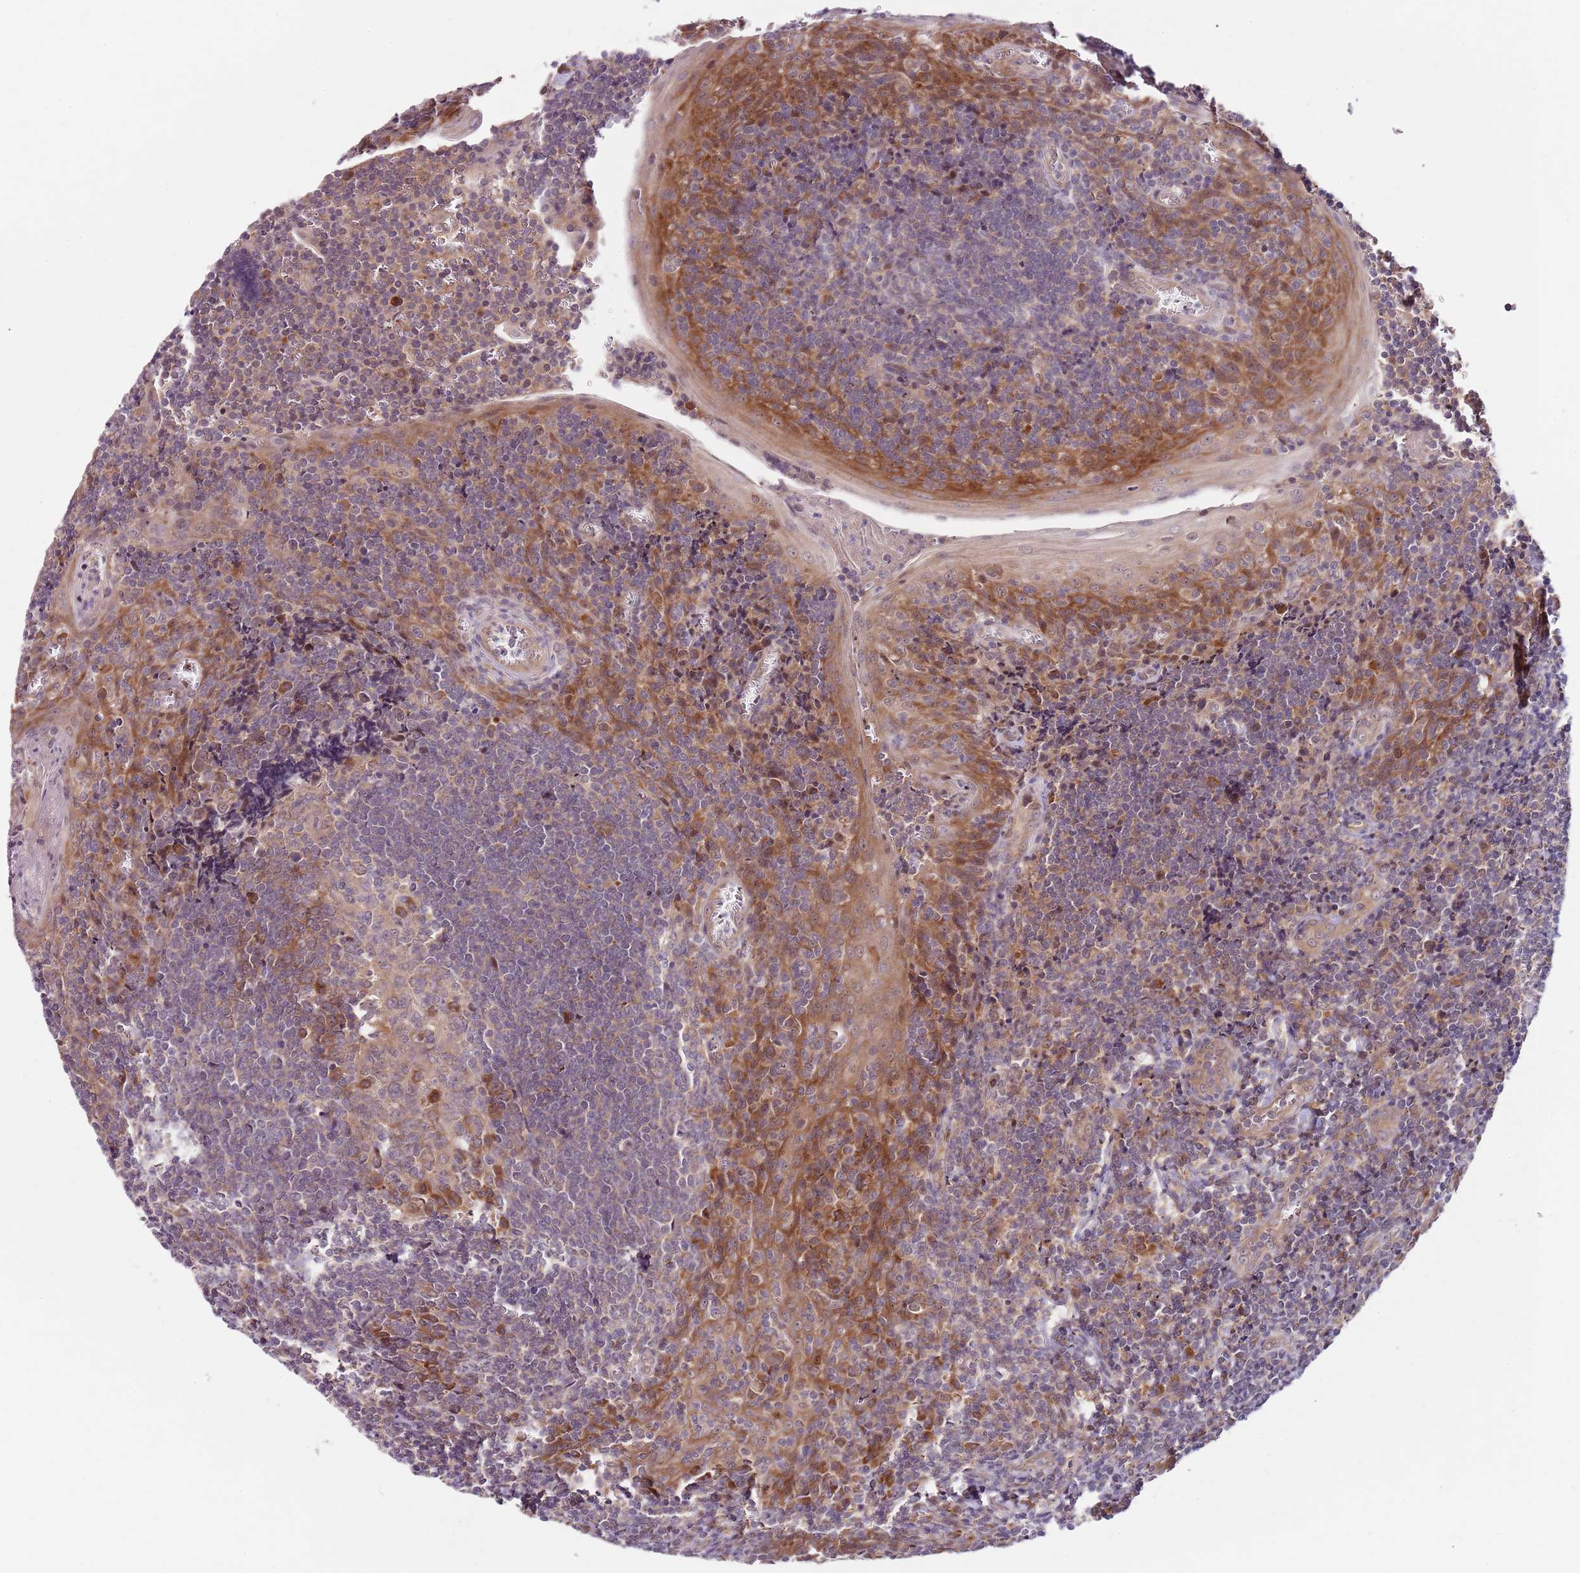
{"staining": {"intensity": "moderate", "quantity": ">75%", "location": "cytoplasmic/membranous"}, "tissue": "tonsil", "cell_type": "Germinal center cells", "image_type": "normal", "snomed": [{"axis": "morphology", "description": "Normal tissue, NOS"}, {"axis": "topography", "description": "Tonsil"}], "caption": "Protein expression analysis of benign tonsil displays moderate cytoplasmic/membranous expression in about >75% of germinal center cells.", "gene": "FBXL22", "patient": {"sex": "male", "age": 27}}